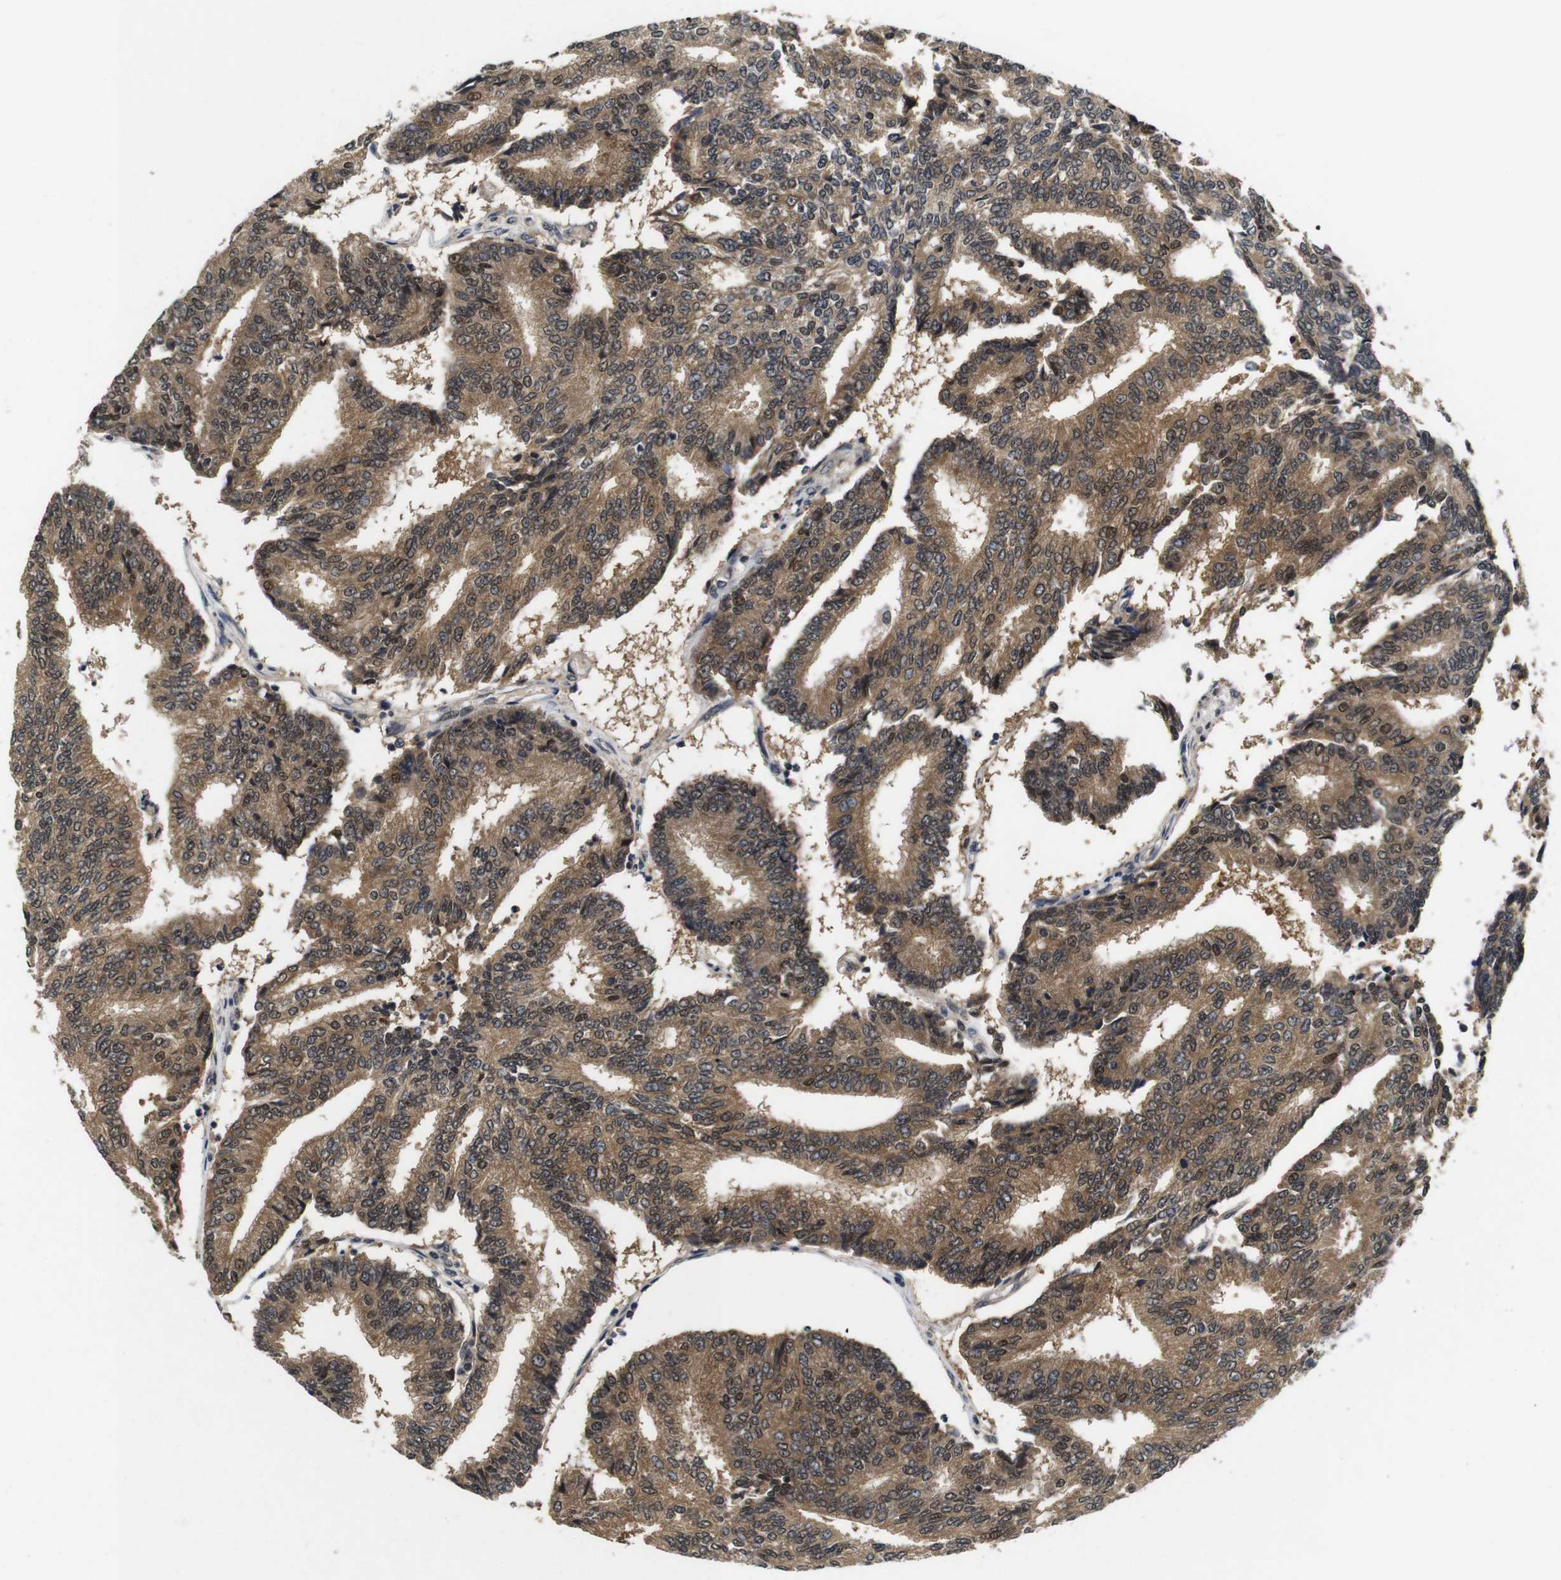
{"staining": {"intensity": "moderate", "quantity": ">75%", "location": "cytoplasmic/membranous"}, "tissue": "prostate cancer", "cell_type": "Tumor cells", "image_type": "cancer", "snomed": [{"axis": "morphology", "description": "Adenocarcinoma, High grade"}, {"axis": "topography", "description": "Prostate"}], "caption": "Immunohistochemistry staining of prostate high-grade adenocarcinoma, which displays medium levels of moderate cytoplasmic/membranous staining in approximately >75% of tumor cells indicating moderate cytoplasmic/membranous protein expression. The staining was performed using DAB (3,3'-diaminobenzidine) (brown) for protein detection and nuclei were counterstained in hematoxylin (blue).", "gene": "ZBTB46", "patient": {"sex": "male", "age": 55}}